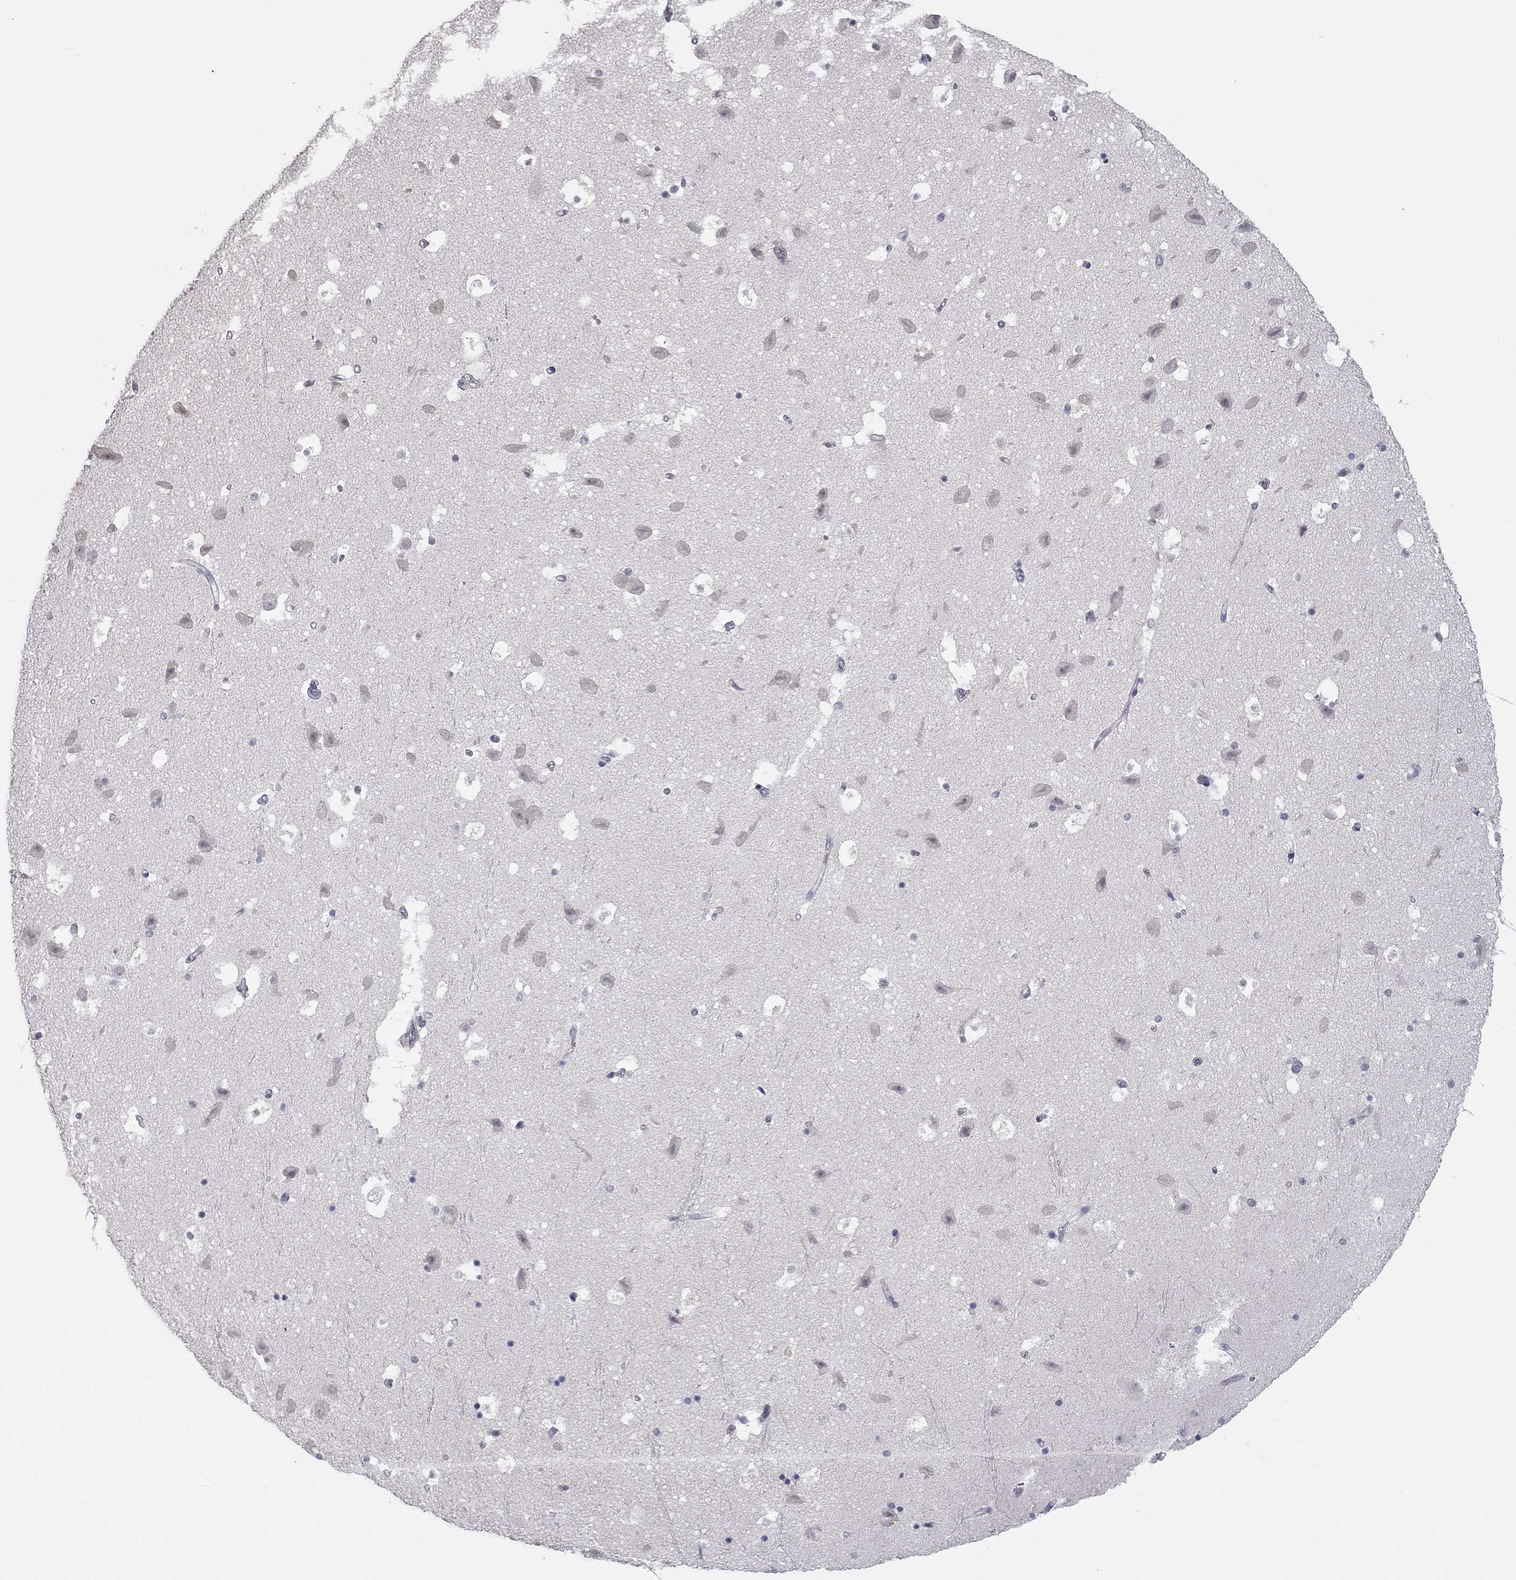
{"staining": {"intensity": "negative", "quantity": "none", "location": "none"}, "tissue": "hippocampus", "cell_type": "Glial cells", "image_type": "normal", "snomed": [{"axis": "morphology", "description": "Normal tissue, NOS"}, {"axis": "topography", "description": "Hippocampus"}], "caption": "Protein analysis of benign hippocampus demonstrates no significant expression in glial cells.", "gene": "IP6K3", "patient": {"sex": "male", "age": 51}}